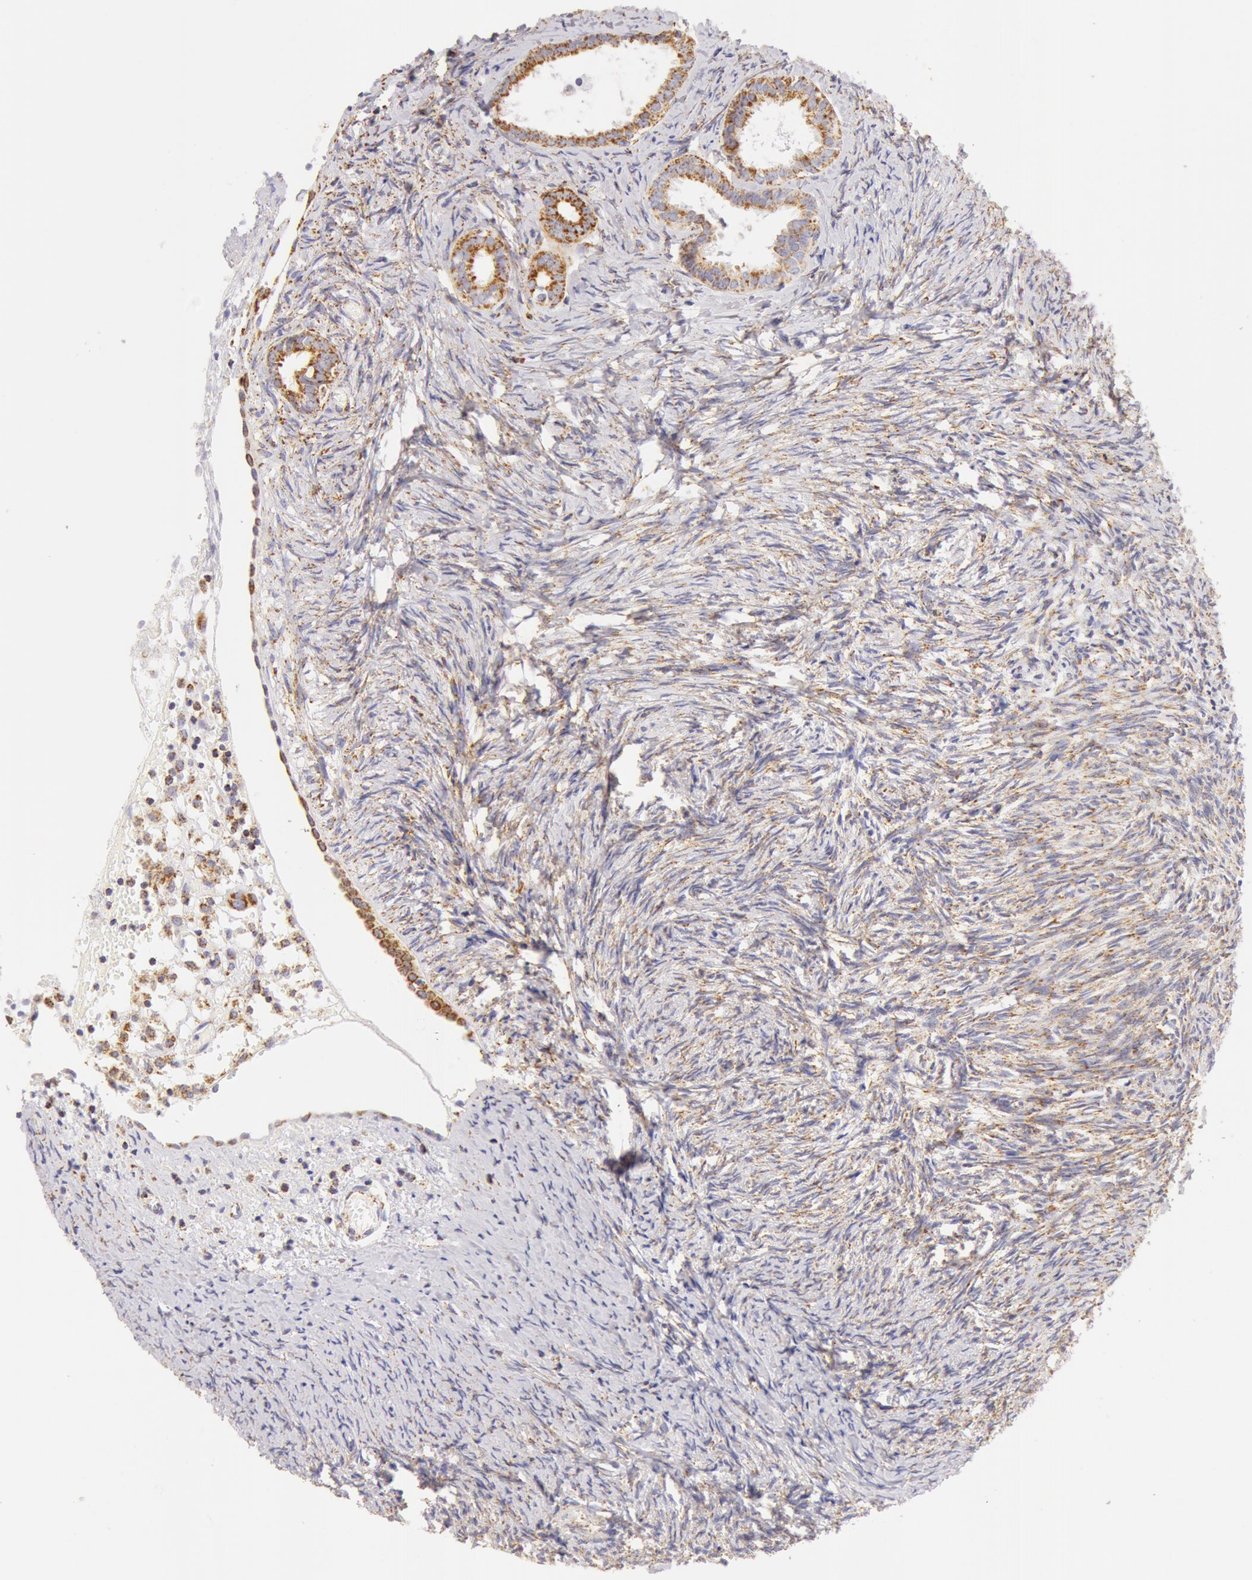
{"staining": {"intensity": "moderate", "quantity": ">75%", "location": "cytoplasmic/membranous"}, "tissue": "ovary", "cell_type": "Follicle cells", "image_type": "normal", "snomed": [{"axis": "morphology", "description": "Normal tissue, NOS"}, {"axis": "topography", "description": "Ovary"}], "caption": "A brown stain shows moderate cytoplasmic/membranous positivity of a protein in follicle cells of benign human ovary.", "gene": "ATP5F1B", "patient": {"sex": "female", "age": 54}}